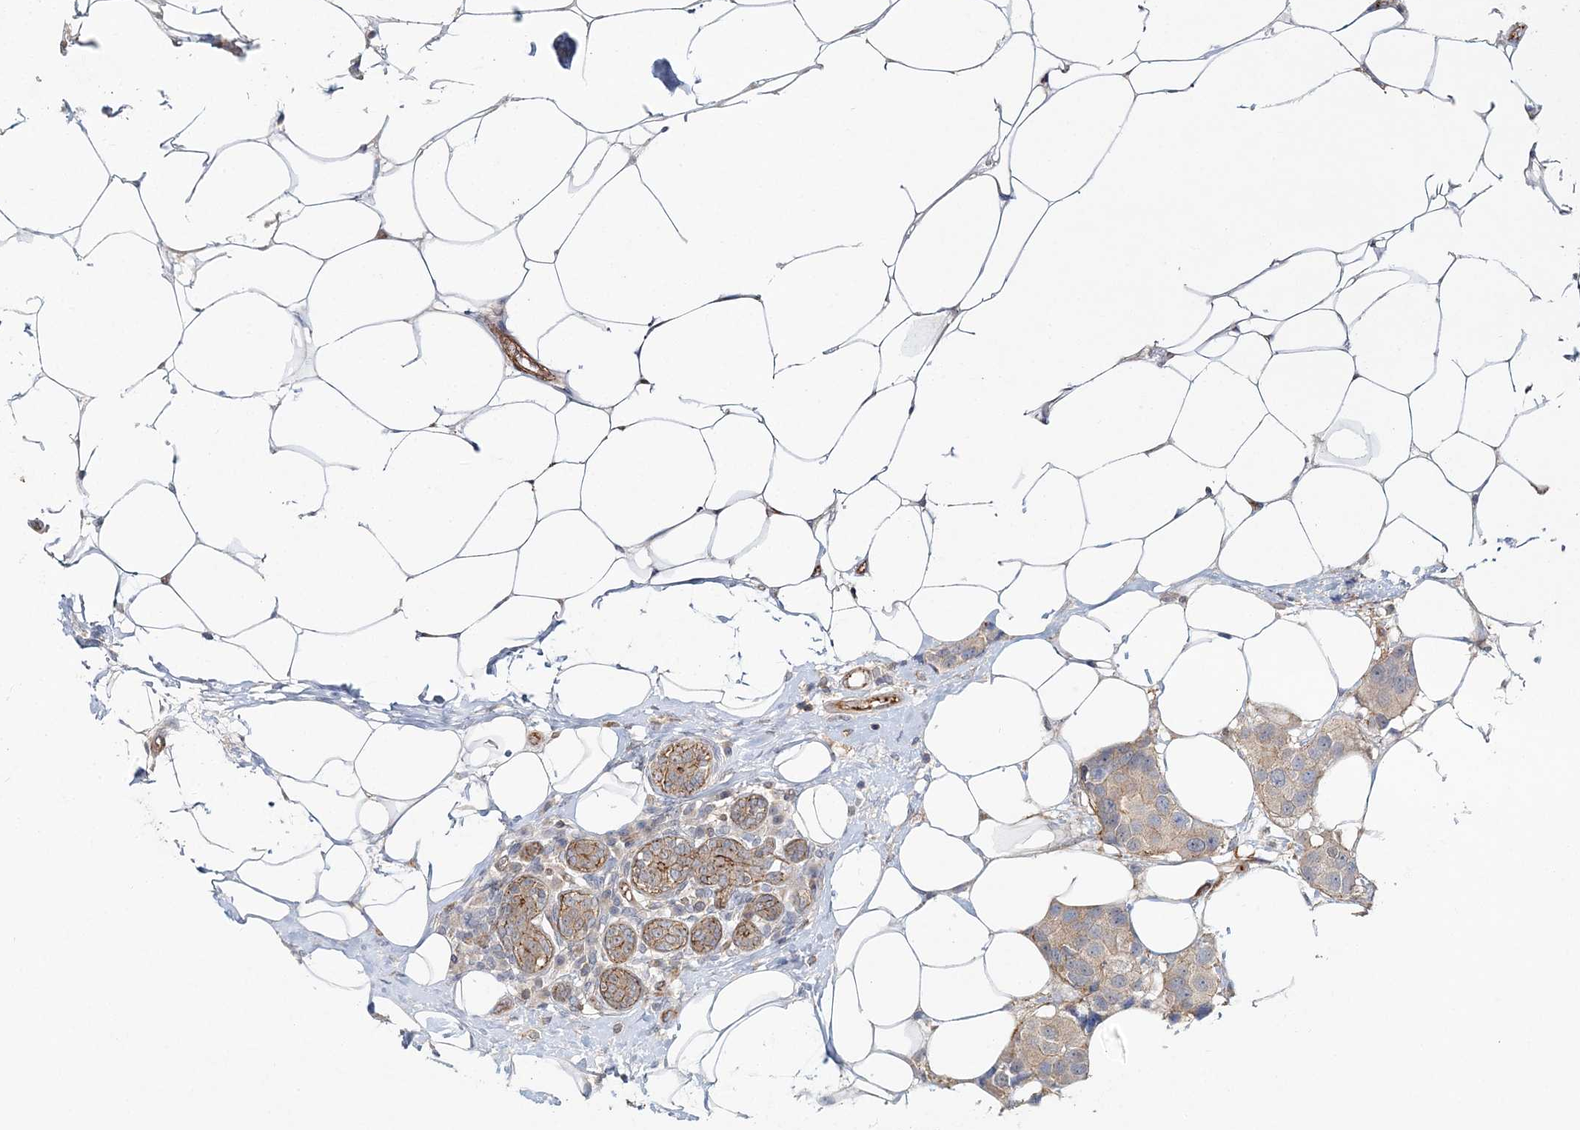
{"staining": {"intensity": "weak", "quantity": "25%-75%", "location": "cytoplasmic/membranous"}, "tissue": "breast cancer", "cell_type": "Tumor cells", "image_type": "cancer", "snomed": [{"axis": "morphology", "description": "Normal tissue, NOS"}, {"axis": "morphology", "description": "Duct carcinoma"}, {"axis": "topography", "description": "Breast"}], "caption": "This micrograph displays immunohistochemistry (IHC) staining of breast invasive ductal carcinoma, with low weak cytoplasmic/membranous staining in about 25%-75% of tumor cells.", "gene": "MAT2B", "patient": {"sex": "female", "age": 39}}